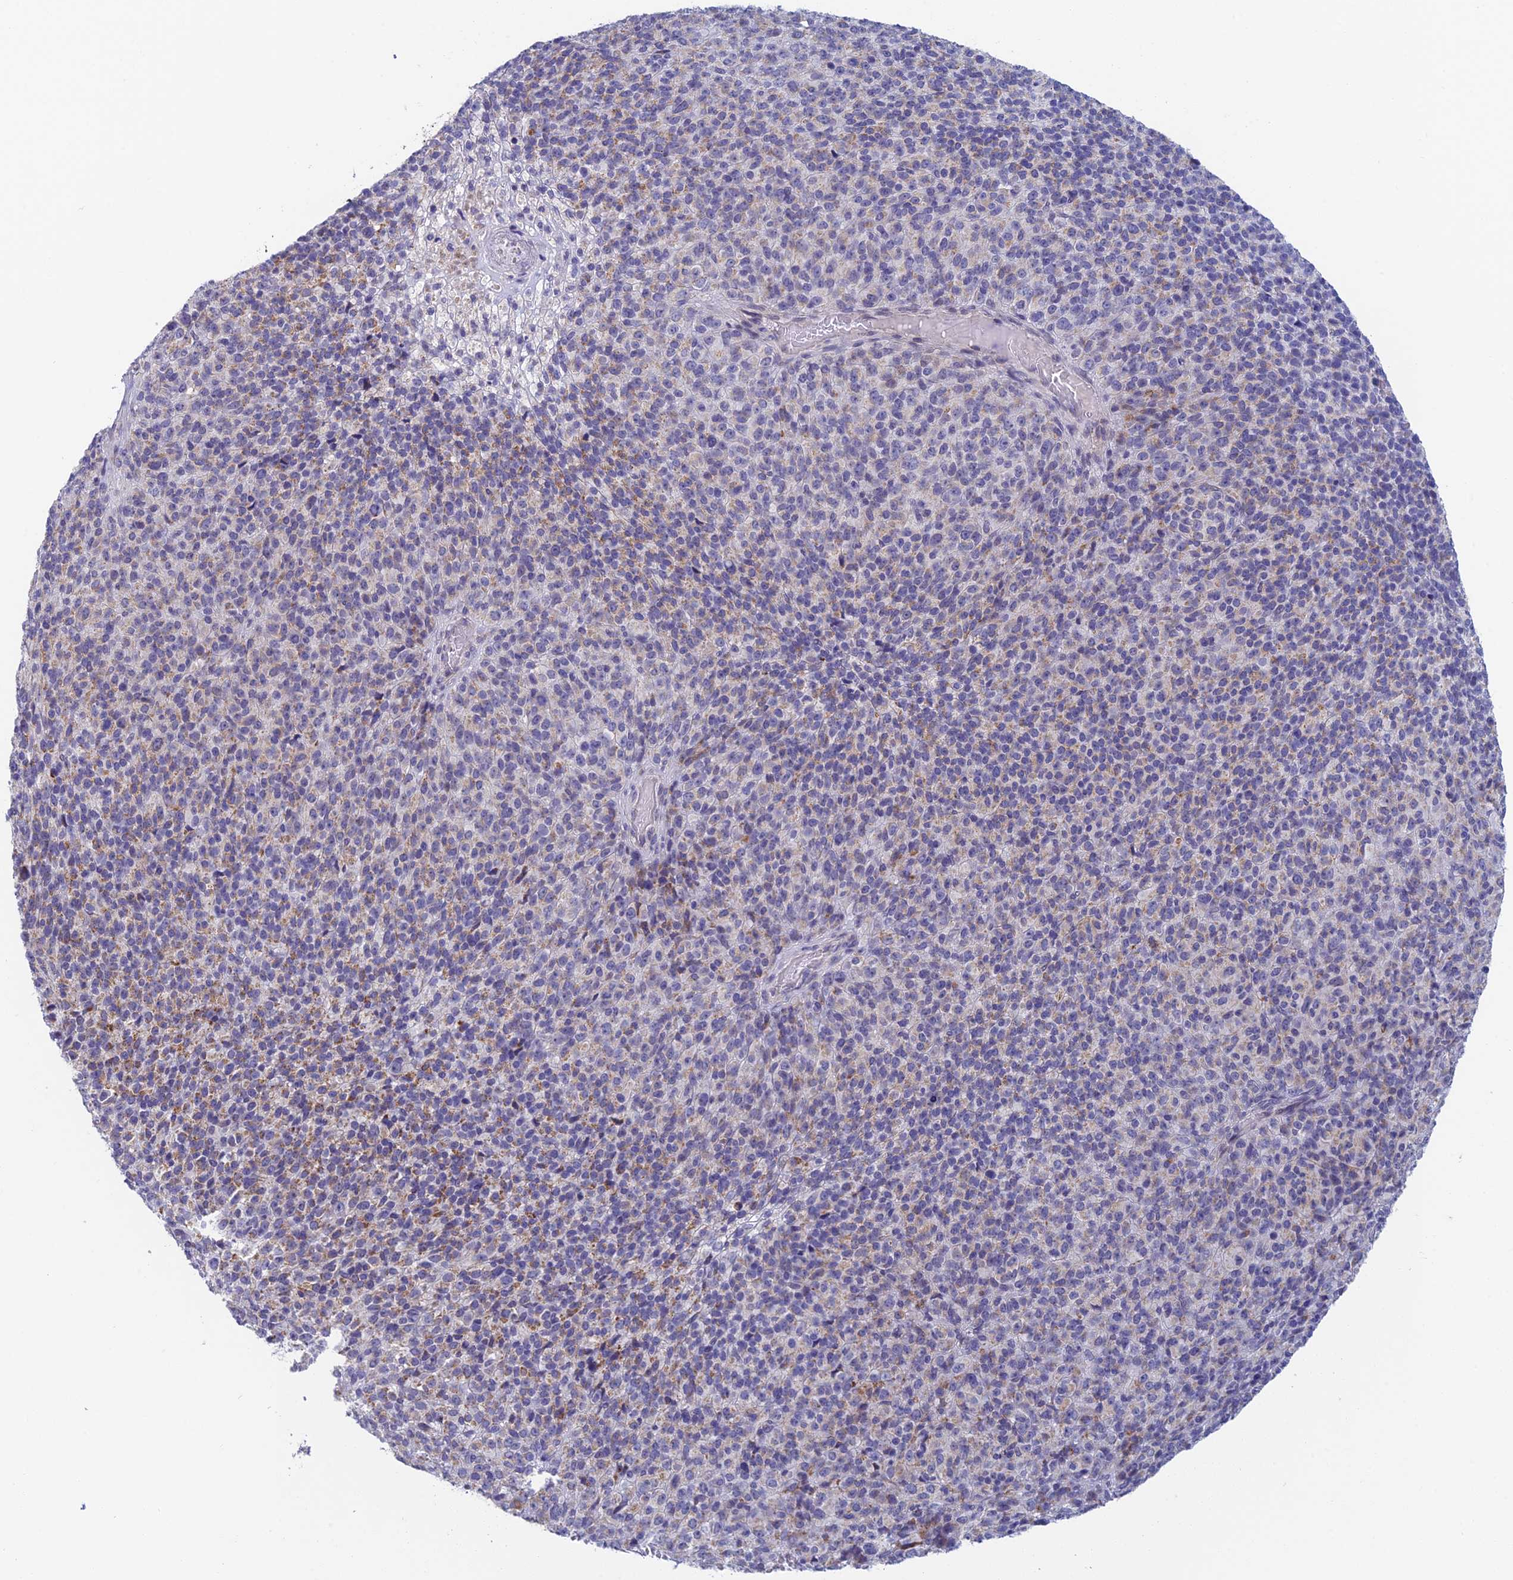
{"staining": {"intensity": "weak", "quantity": "25%-75%", "location": "cytoplasmic/membranous"}, "tissue": "melanoma", "cell_type": "Tumor cells", "image_type": "cancer", "snomed": [{"axis": "morphology", "description": "Malignant melanoma, Metastatic site"}, {"axis": "topography", "description": "Brain"}], "caption": "Brown immunohistochemical staining in human malignant melanoma (metastatic site) shows weak cytoplasmic/membranous positivity in about 25%-75% of tumor cells.", "gene": "REXO5", "patient": {"sex": "female", "age": 56}}